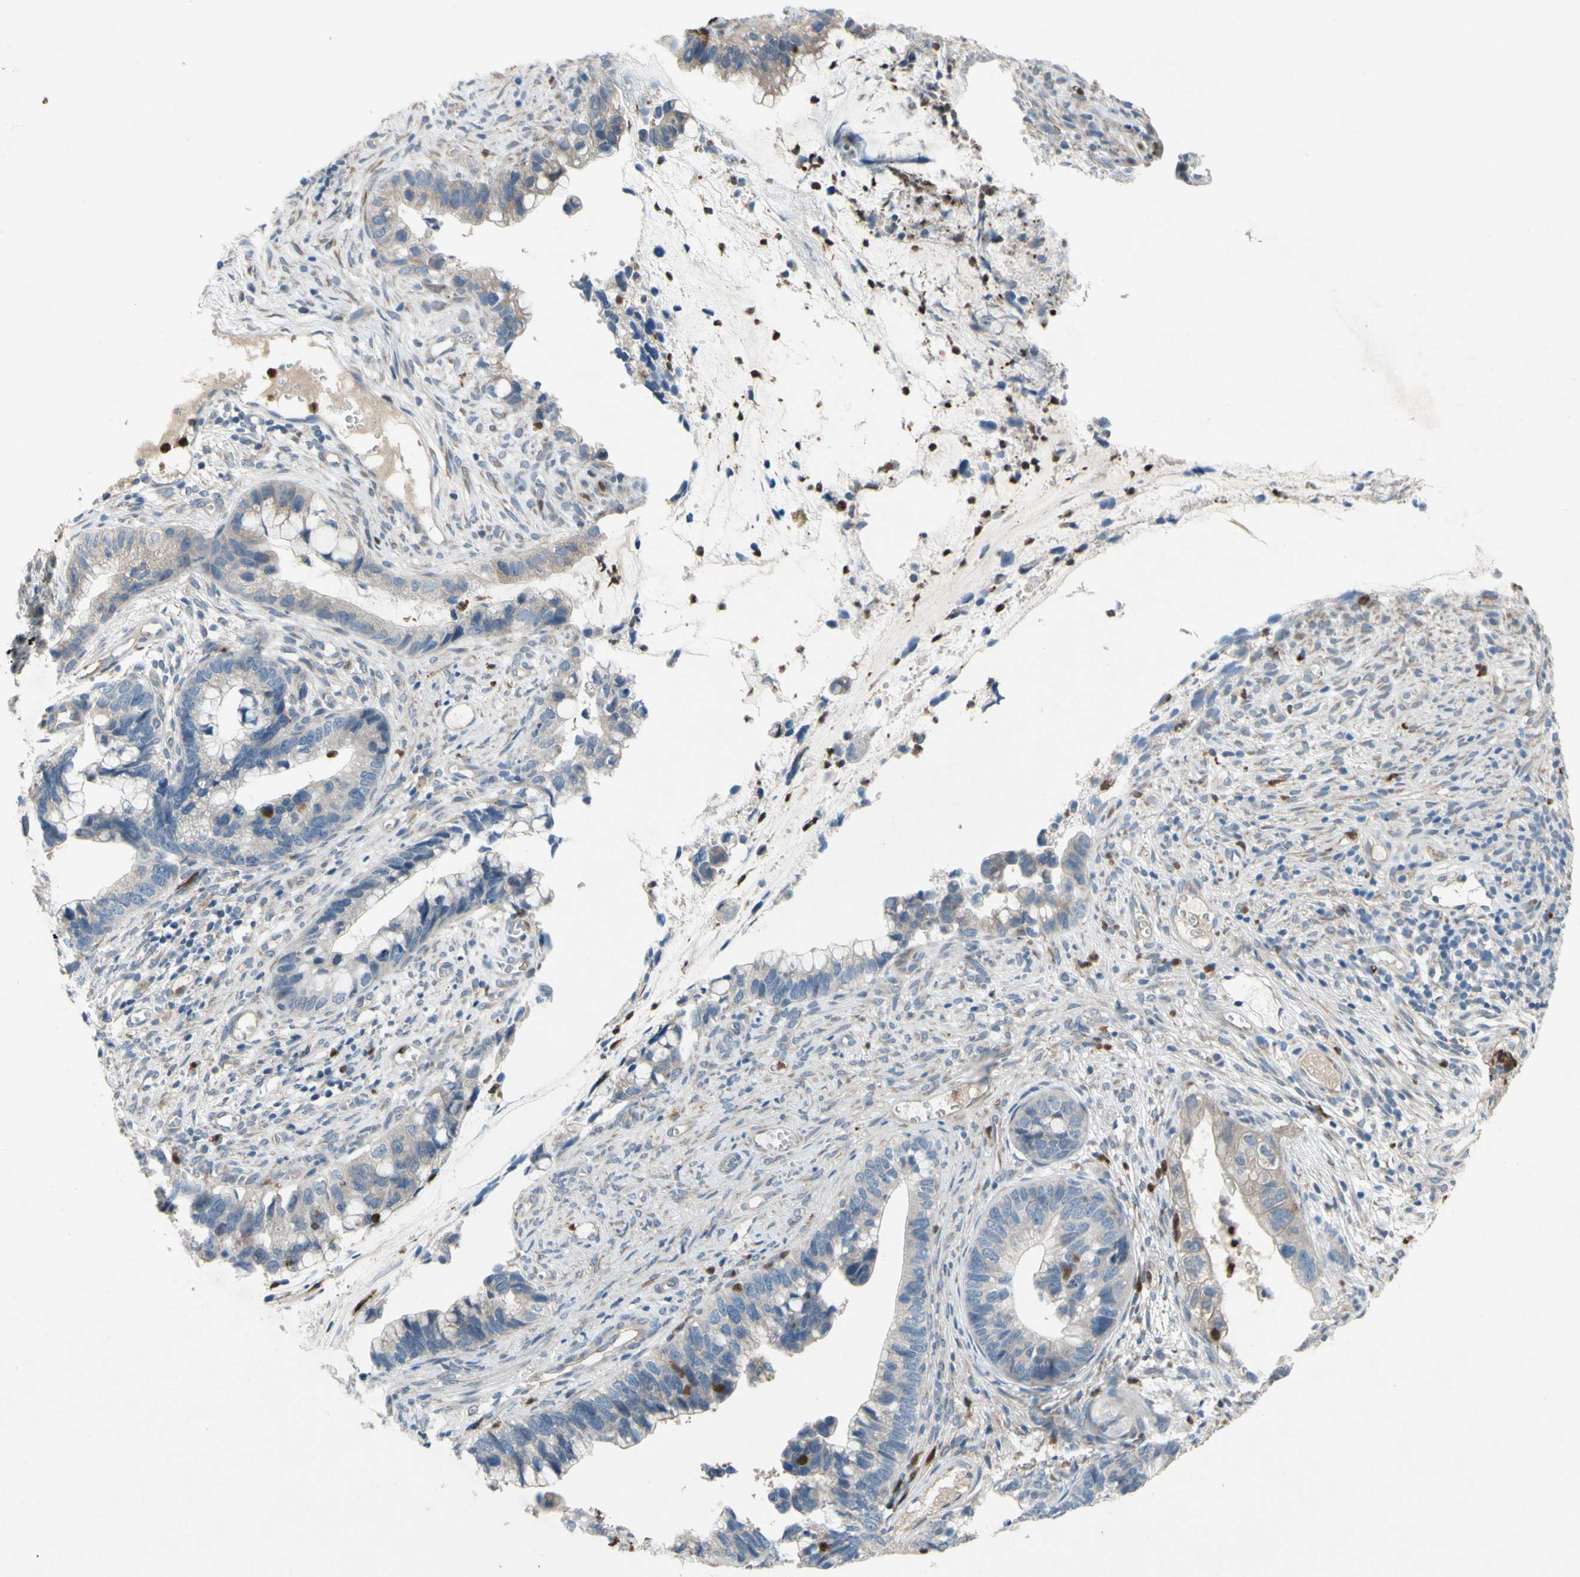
{"staining": {"intensity": "weak", "quantity": ">75%", "location": "cytoplasmic/membranous"}, "tissue": "cervical cancer", "cell_type": "Tumor cells", "image_type": "cancer", "snomed": [{"axis": "morphology", "description": "Adenocarcinoma, NOS"}, {"axis": "topography", "description": "Cervix"}], "caption": "A photomicrograph of human cervical cancer stained for a protein reveals weak cytoplasmic/membranous brown staining in tumor cells.", "gene": "GRAMD2B", "patient": {"sex": "female", "age": 44}}